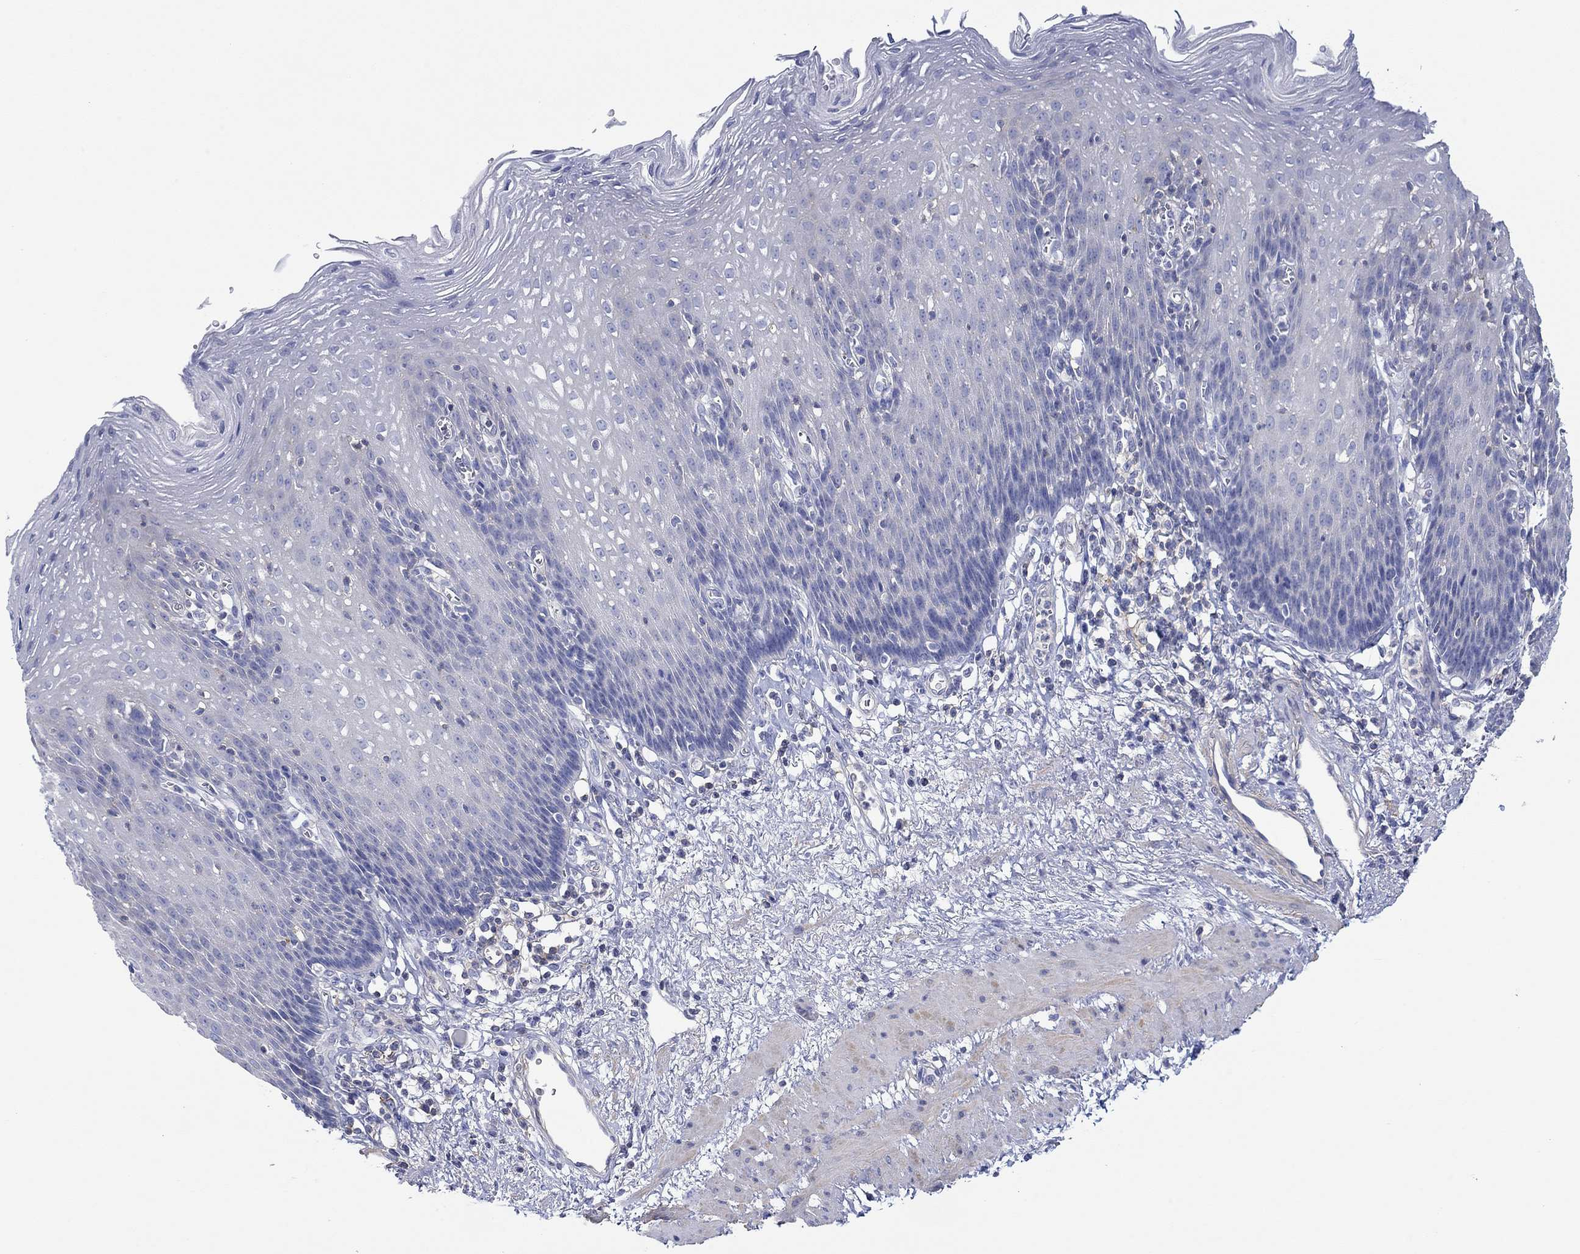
{"staining": {"intensity": "negative", "quantity": "none", "location": "none"}, "tissue": "esophagus", "cell_type": "Squamous epithelial cells", "image_type": "normal", "snomed": [{"axis": "morphology", "description": "Normal tissue, NOS"}, {"axis": "topography", "description": "Esophagus"}], "caption": "Squamous epithelial cells are negative for protein expression in unremarkable human esophagus. (Brightfield microscopy of DAB (3,3'-diaminobenzidine) immunohistochemistry at high magnification).", "gene": "PPIL6", "patient": {"sex": "male", "age": 57}}